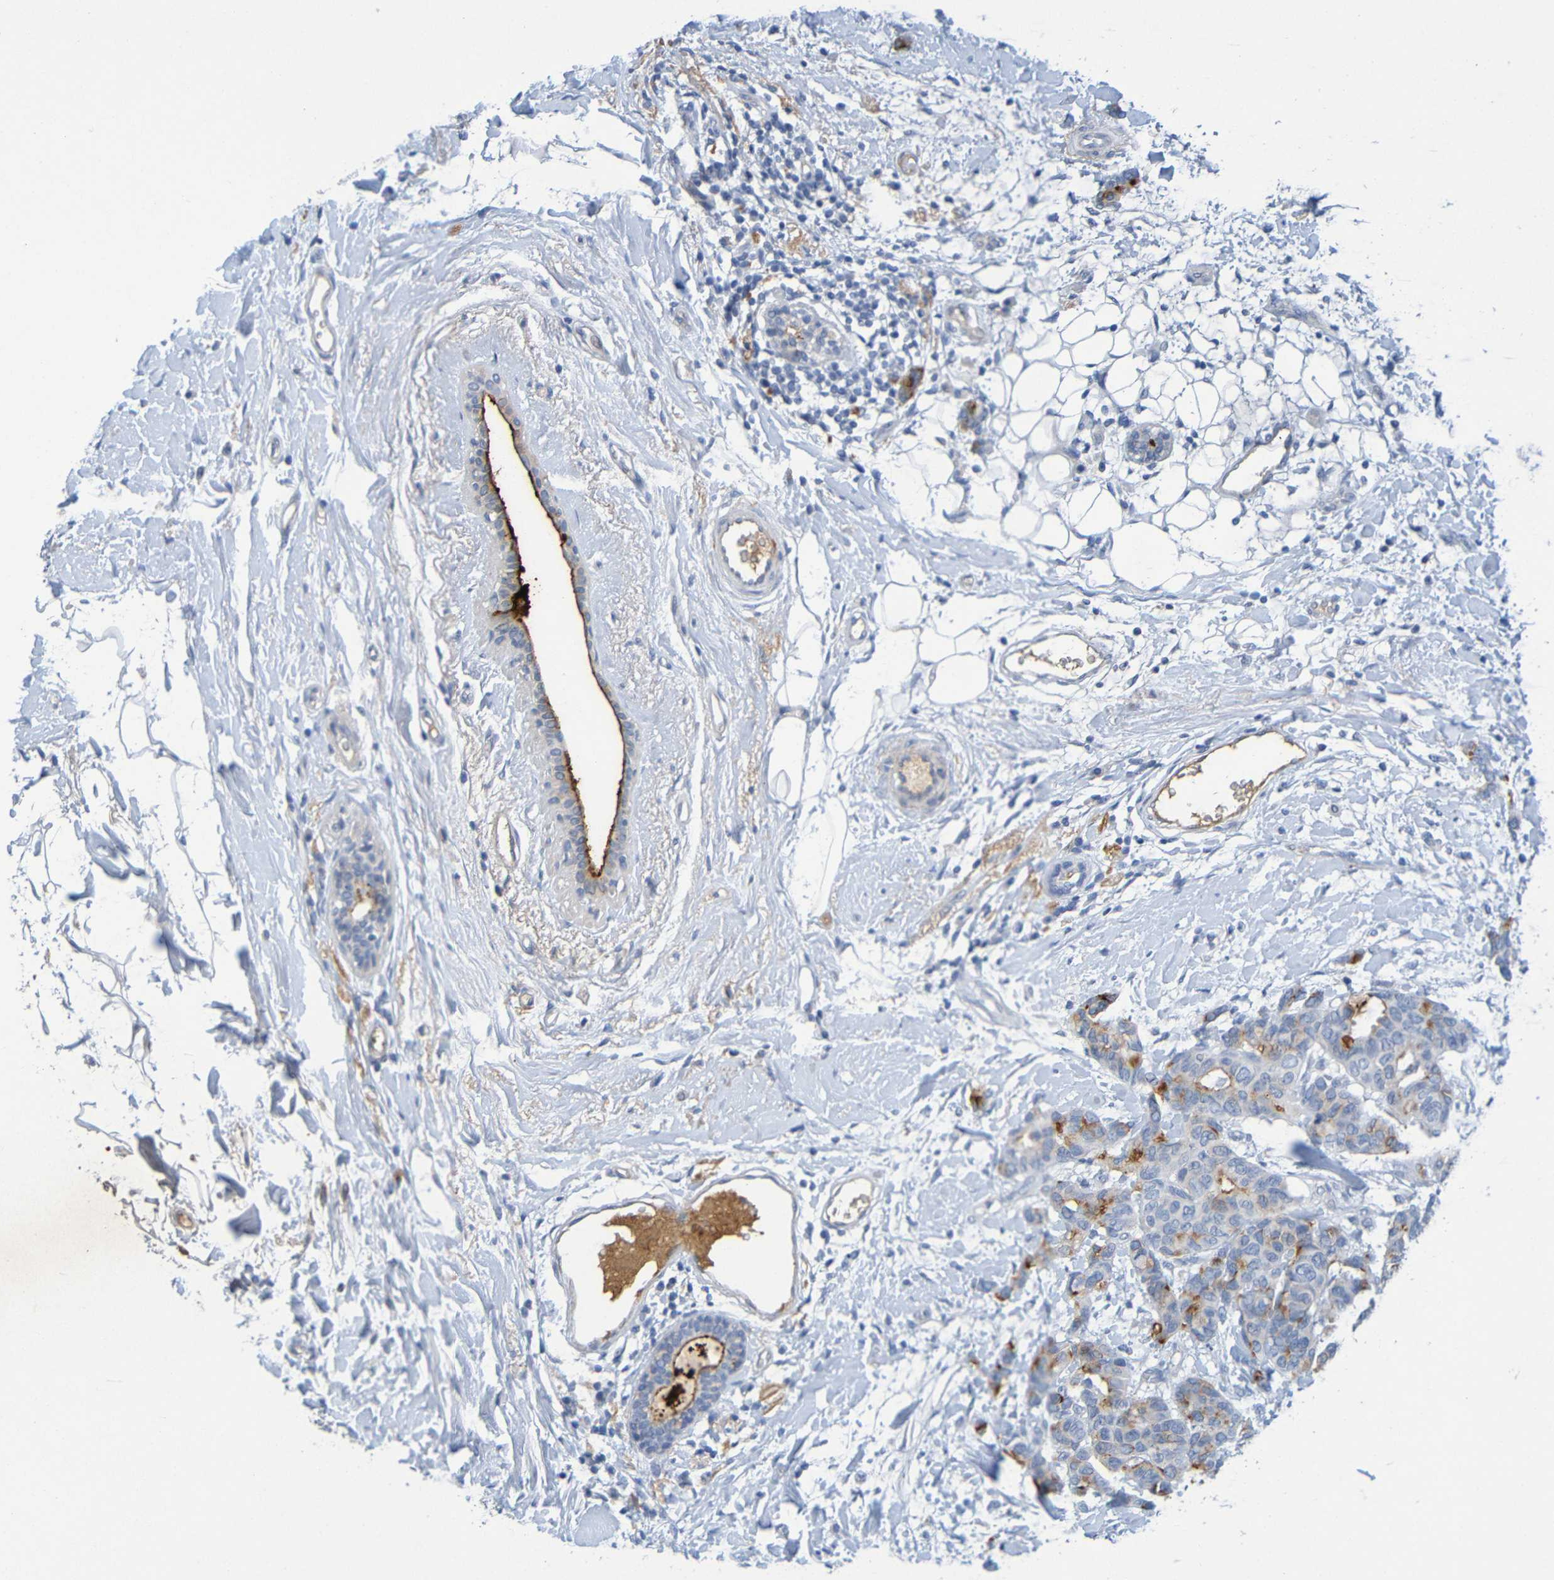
{"staining": {"intensity": "moderate", "quantity": "<25%", "location": "cytoplasmic/membranous"}, "tissue": "breast cancer", "cell_type": "Tumor cells", "image_type": "cancer", "snomed": [{"axis": "morphology", "description": "Duct carcinoma"}, {"axis": "topography", "description": "Breast"}], "caption": "Moderate cytoplasmic/membranous protein positivity is identified in about <25% of tumor cells in breast cancer (infiltrating ductal carcinoma).", "gene": "IL10", "patient": {"sex": "female", "age": 87}}